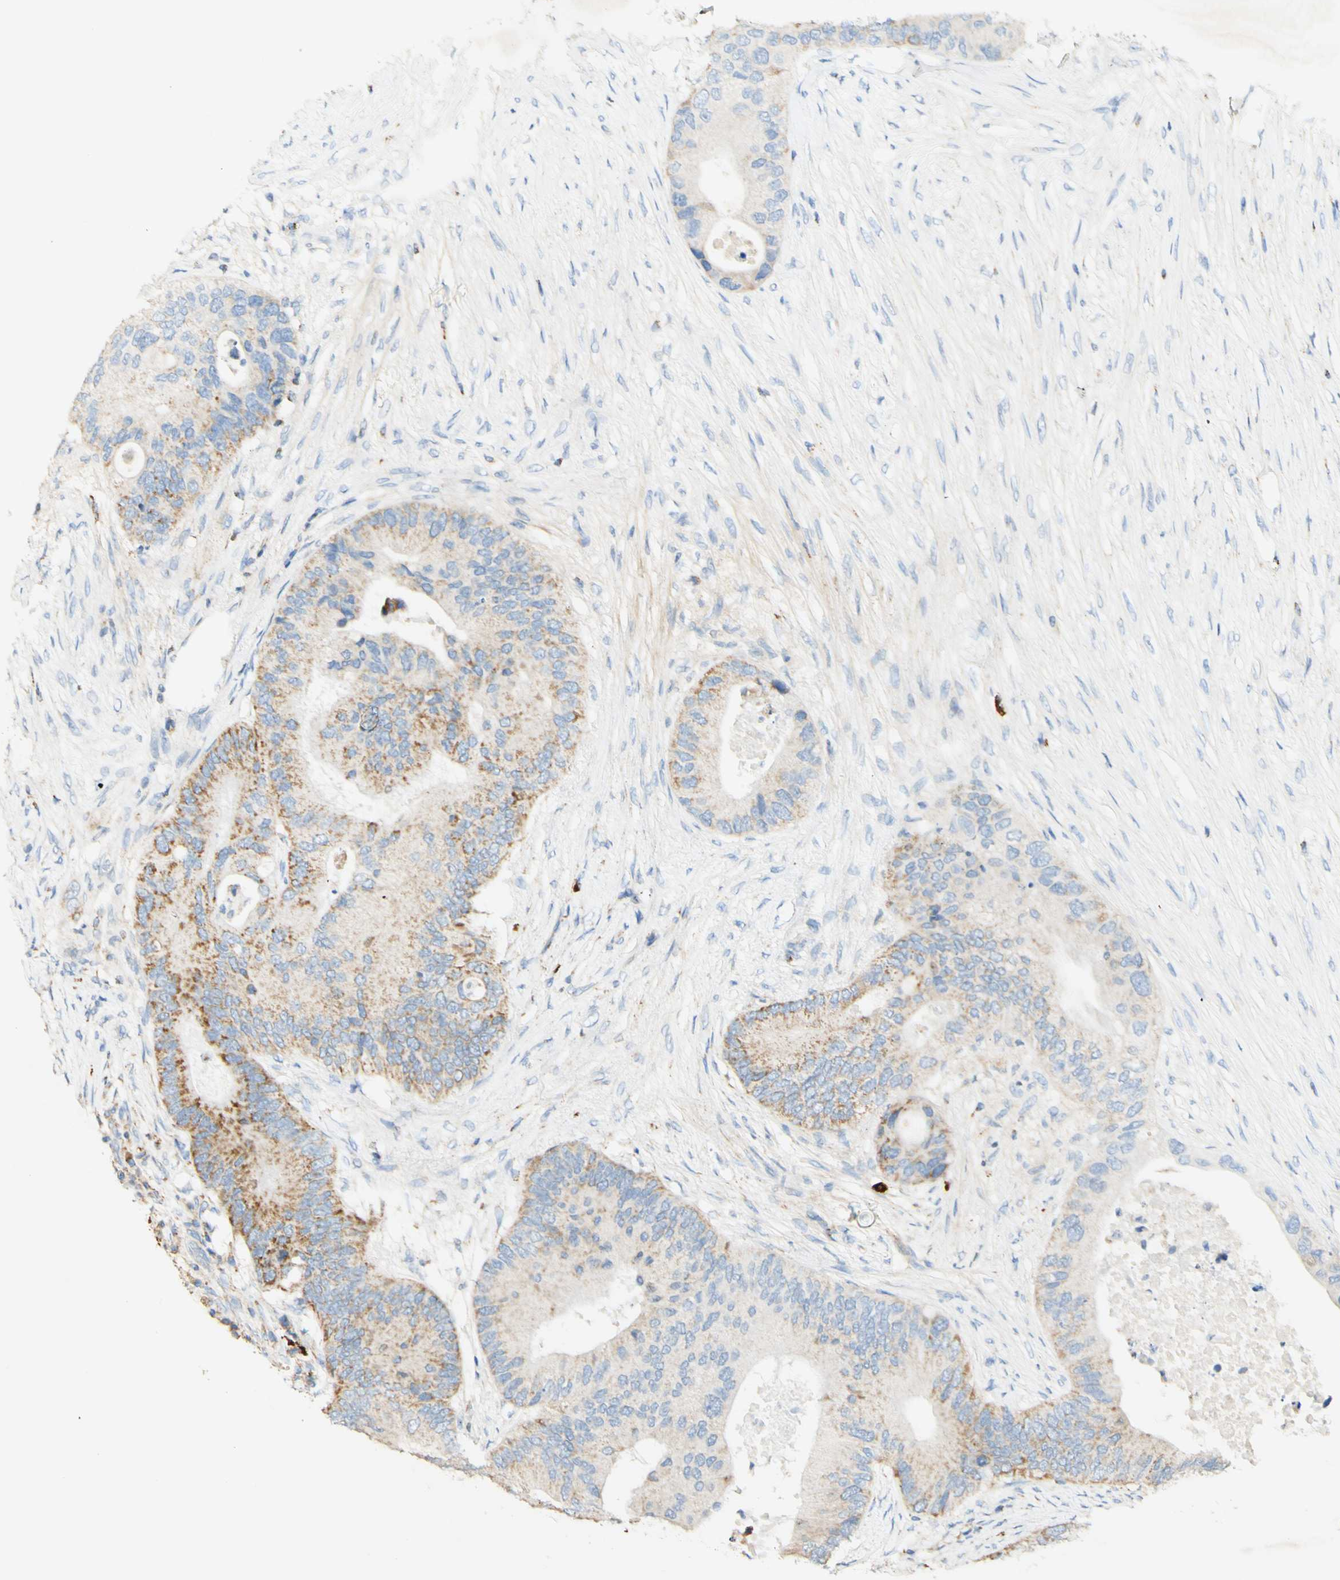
{"staining": {"intensity": "moderate", "quantity": "25%-75%", "location": "cytoplasmic/membranous"}, "tissue": "colorectal cancer", "cell_type": "Tumor cells", "image_type": "cancer", "snomed": [{"axis": "morphology", "description": "Adenocarcinoma, NOS"}, {"axis": "topography", "description": "Colon"}], "caption": "Protein analysis of colorectal cancer tissue displays moderate cytoplasmic/membranous staining in approximately 25%-75% of tumor cells.", "gene": "OXCT1", "patient": {"sex": "male", "age": 71}}